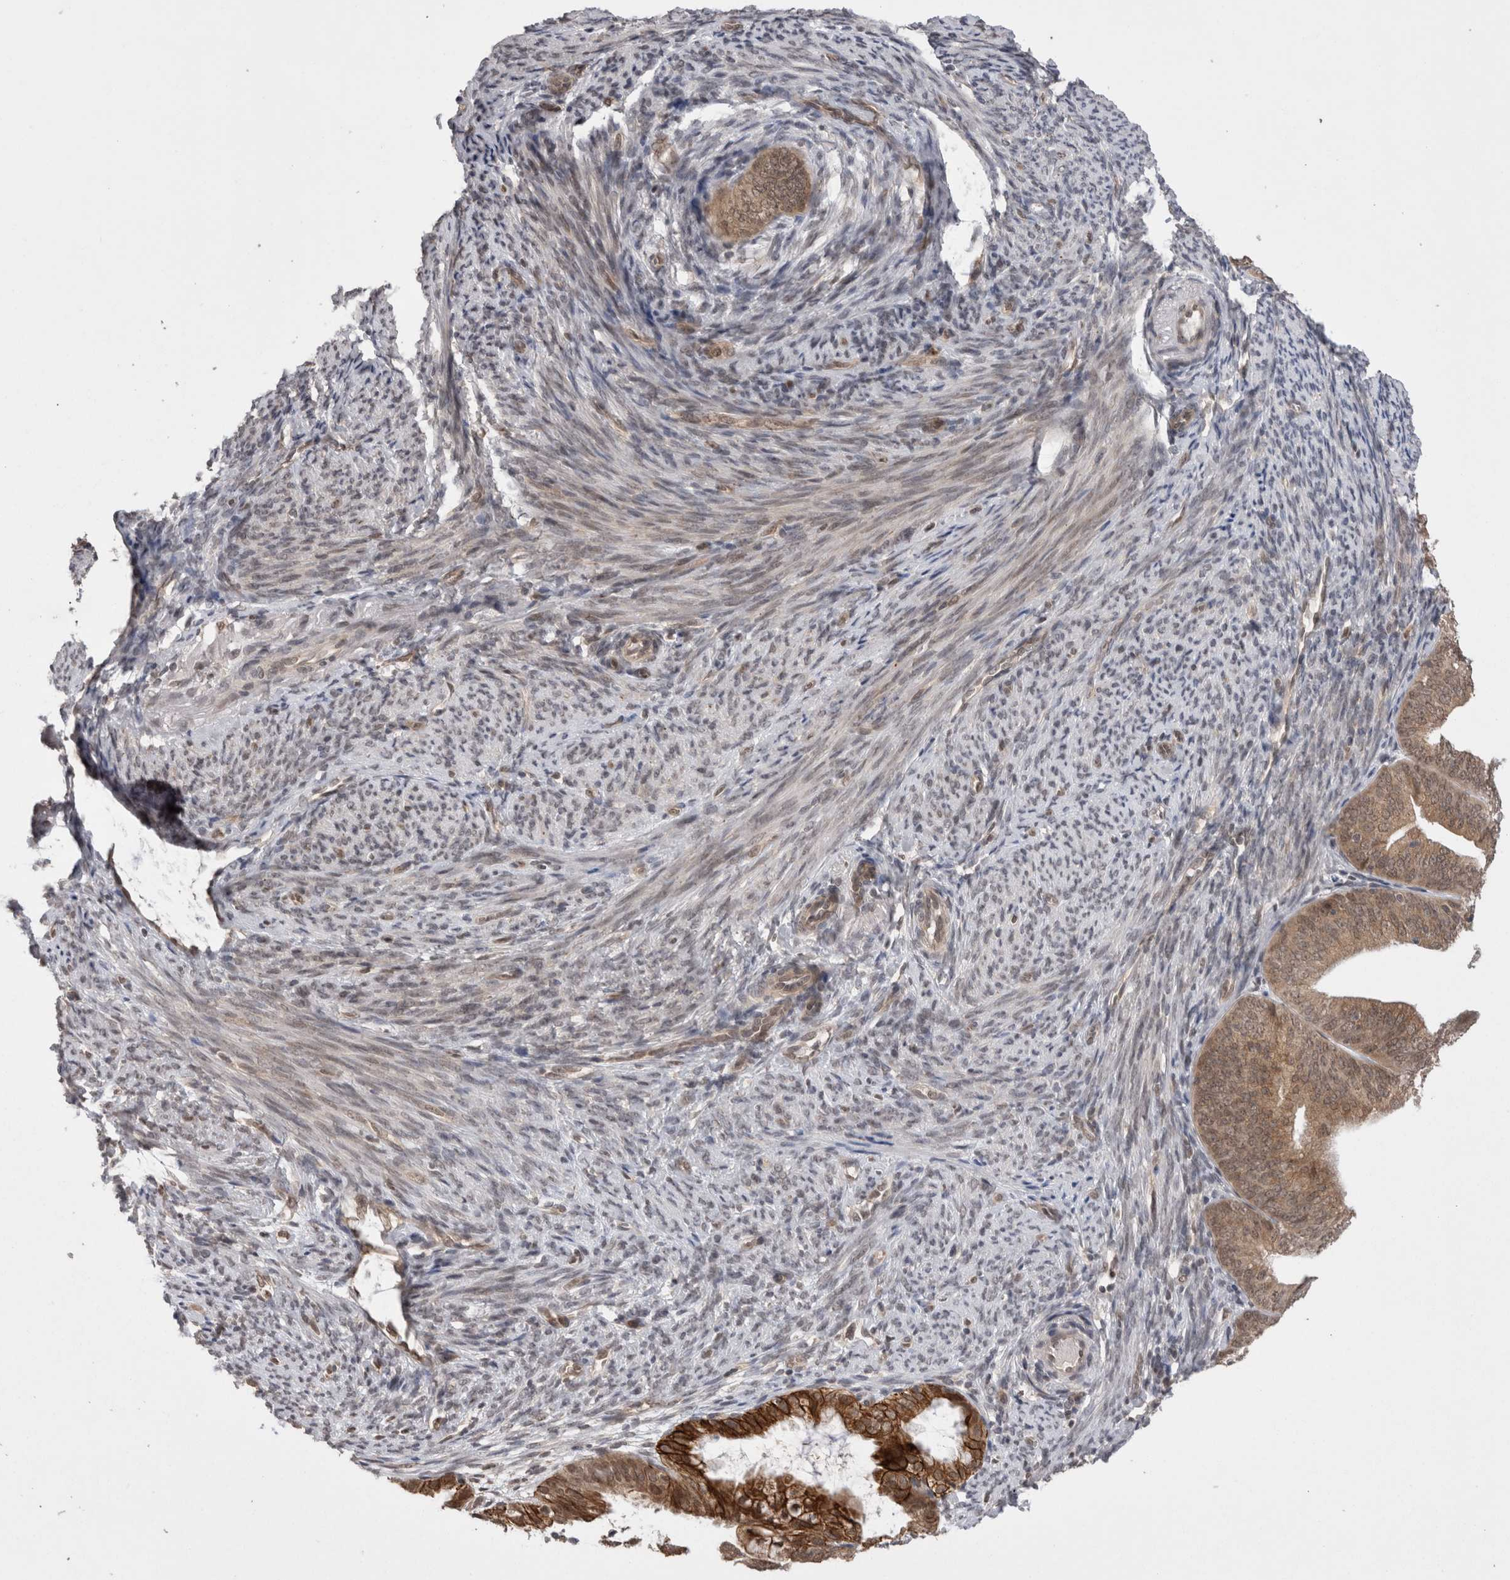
{"staining": {"intensity": "moderate", "quantity": "25%-75%", "location": "cytoplasmic/membranous,nuclear"}, "tissue": "endometrial cancer", "cell_type": "Tumor cells", "image_type": "cancer", "snomed": [{"axis": "morphology", "description": "Adenocarcinoma, NOS"}, {"axis": "topography", "description": "Endometrium"}], "caption": "Immunohistochemical staining of endometrial adenocarcinoma exhibits medium levels of moderate cytoplasmic/membranous and nuclear positivity in about 25%-75% of tumor cells.", "gene": "ZNF341", "patient": {"sex": "female", "age": 63}}